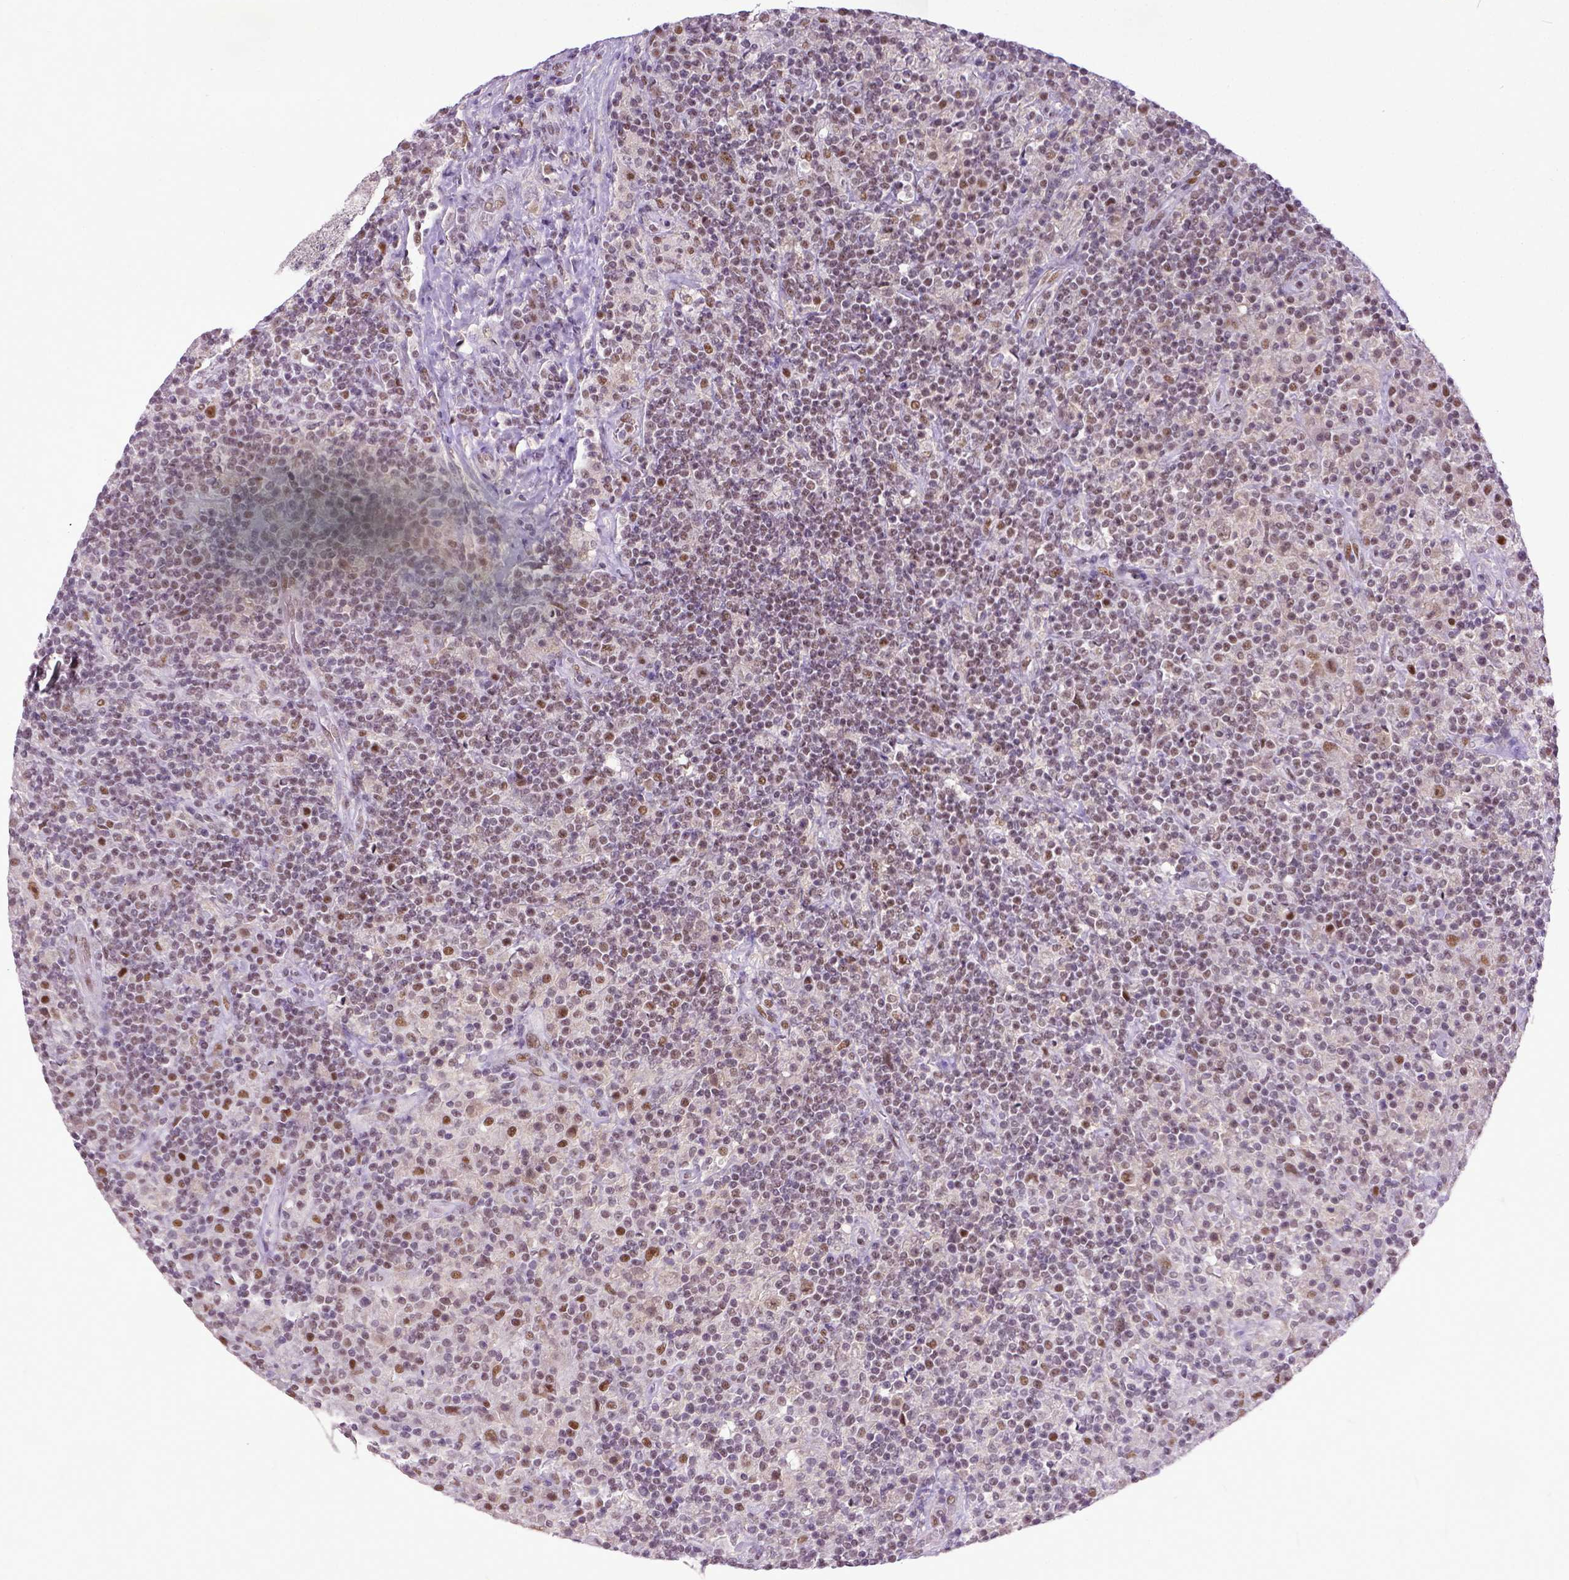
{"staining": {"intensity": "moderate", "quantity": ">75%", "location": "nuclear"}, "tissue": "lymphoma", "cell_type": "Tumor cells", "image_type": "cancer", "snomed": [{"axis": "morphology", "description": "Hodgkin's disease, NOS"}, {"axis": "topography", "description": "Lymph node"}], "caption": "Lymphoma tissue reveals moderate nuclear positivity in approximately >75% of tumor cells, visualized by immunohistochemistry. (DAB IHC with brightfield microscopy, high magnification).", "gene": "ERCC1", "patient": {"sex": "male", "age": 70}}